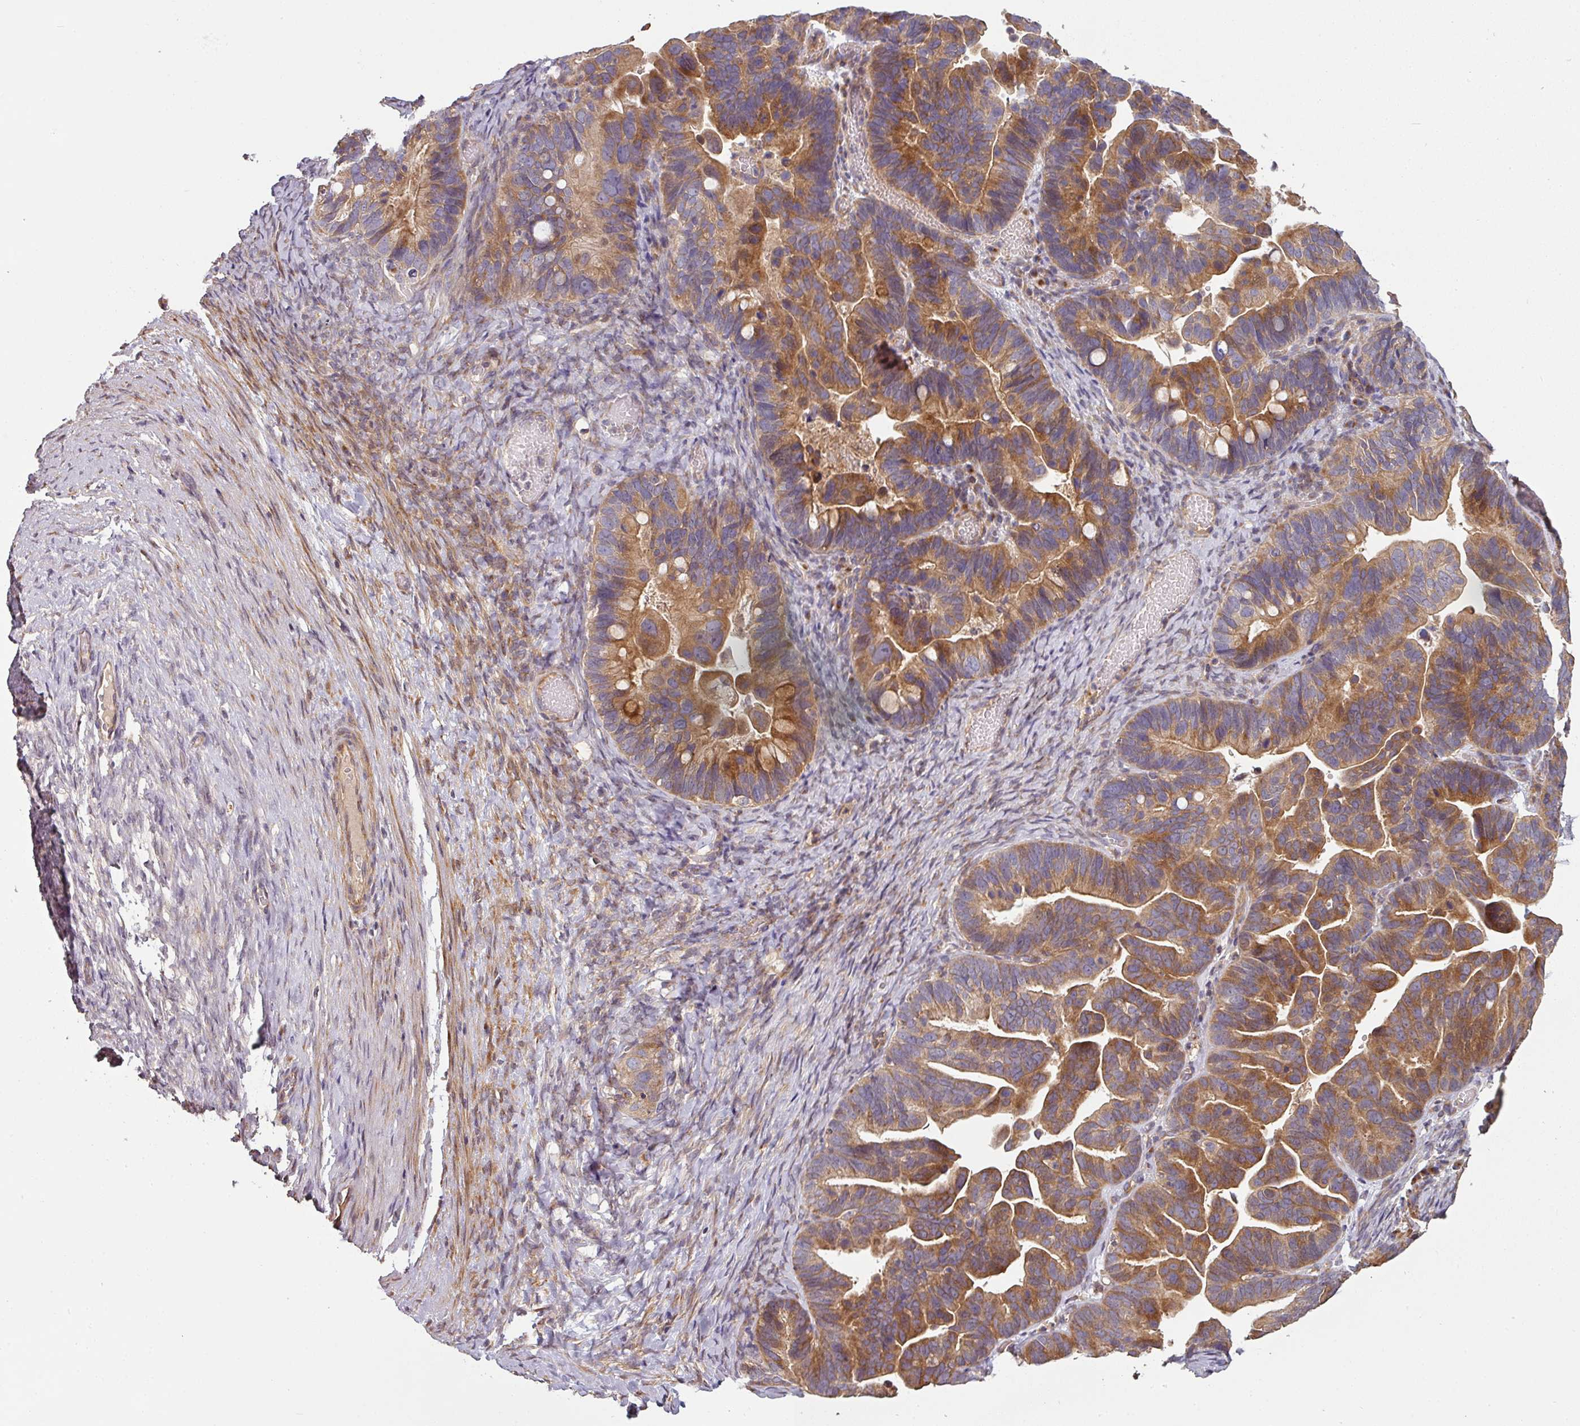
{"staining": {"intensity": "moderate", "quantity": ">75%", "location": "cytoplasmic/membranous"}, "tissue": "ovarian cancer", "cell_type": "Tumor cells", "image_type": "cancer", "snomed": [{"axis": "morphology", "description": "Cystadenocarcinoma, serous, NOS"}, {"axis": "topography", "description": "Ovary"}], "caption": "Immunohistochemistry (IHC) of serous cystadenocarcinoma (ovarian) demonstrates medium levels of moderate cytoplasmic/membranous expression in approximately >75% of tumor cells.", "gene": "SIK1", "patient": {"sex": "female", "age": 56}}